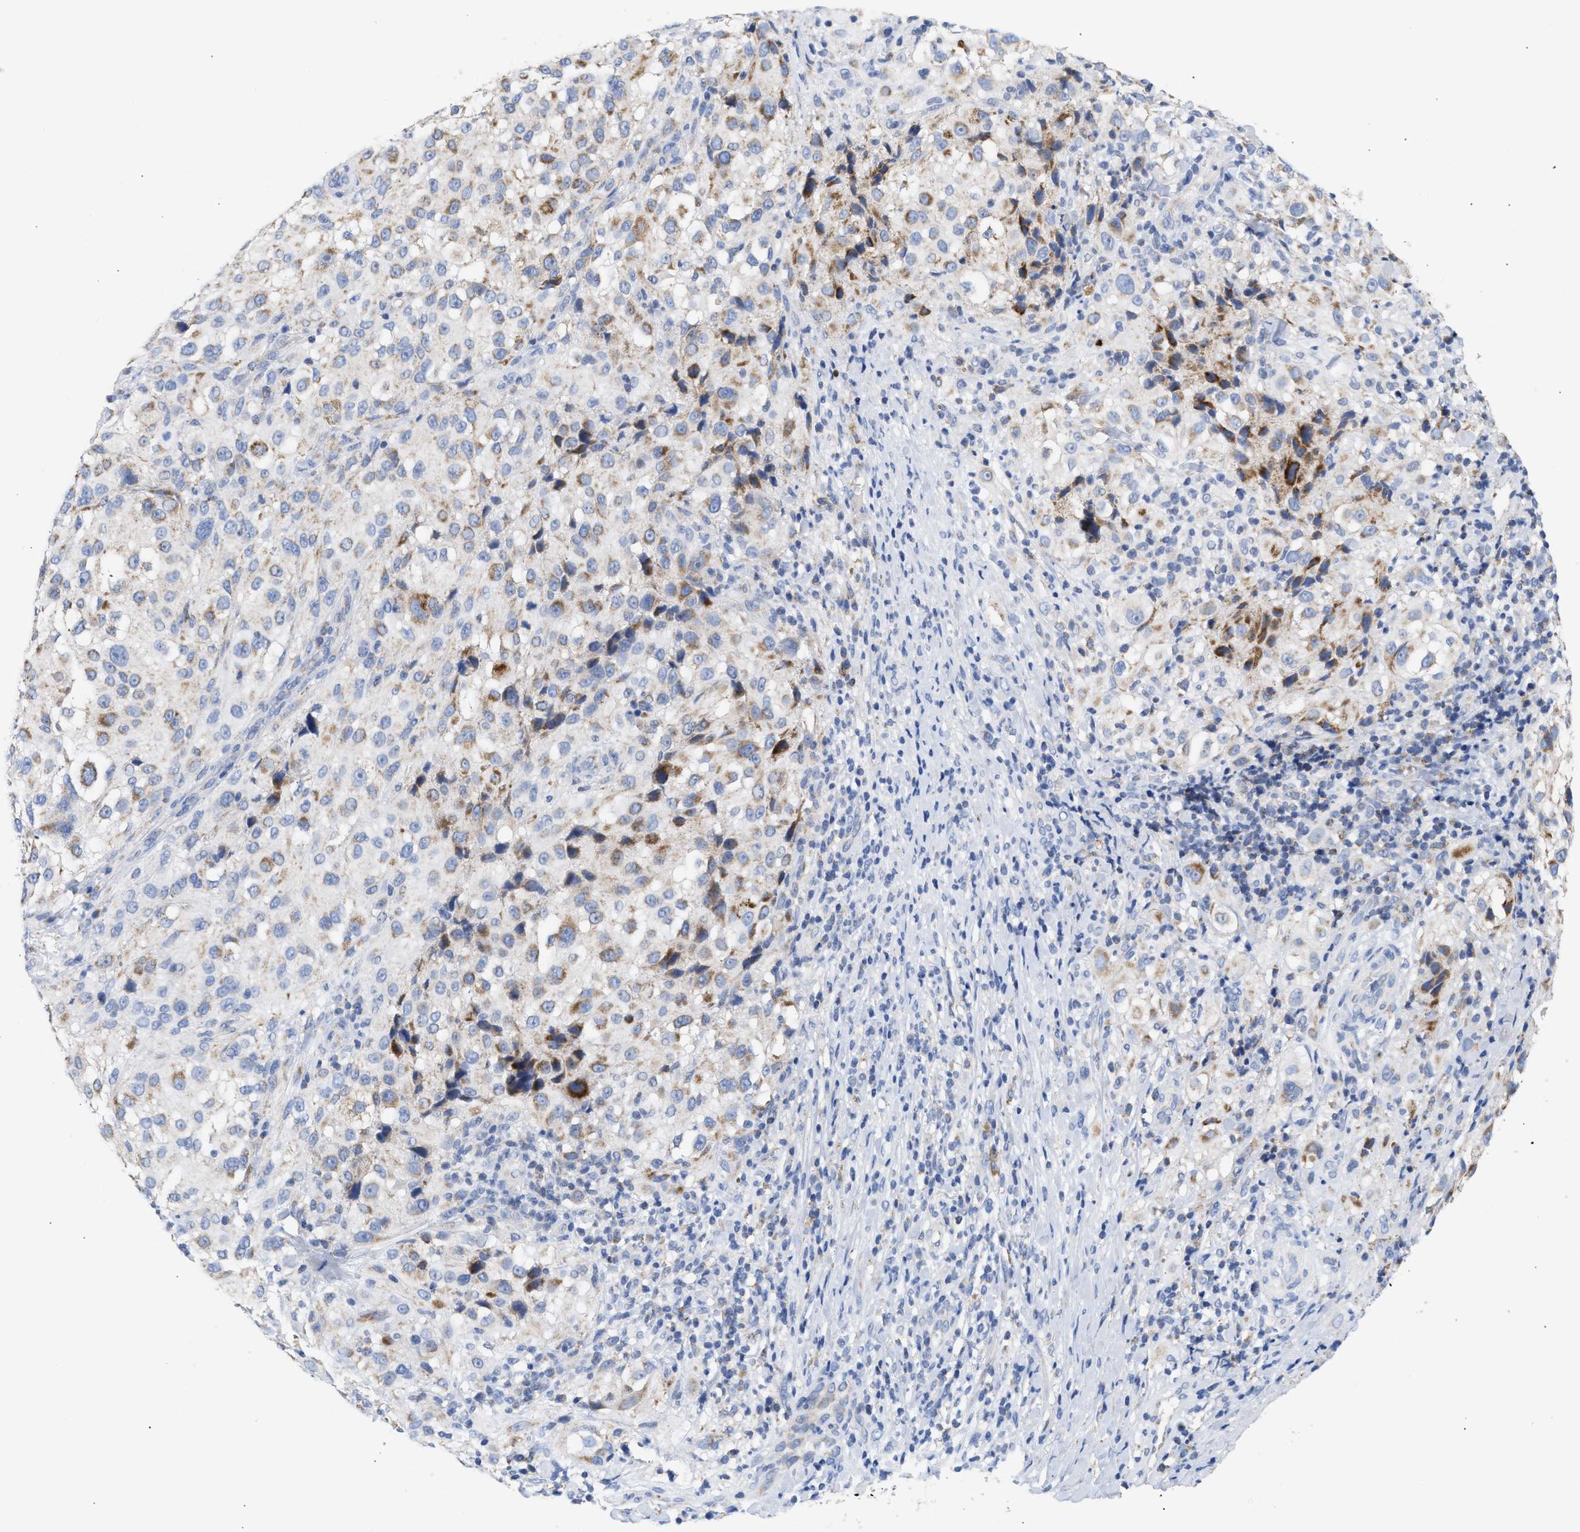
{"staining": {"intensity": "moderate", "quantity": "25%-75%", "location": "cytoplasmic/membranous"}, "tissue": "melanoma", "cell_type": "Tumor cells", "image_type": "cancer", "snomed": [{"axis": "morphology", "description": "Necrosis, NOS"}, {"axis": "morphology", "description": "Malignant melanoma, NOS"}, {"axis": "topography", "description": "Skin"}], "caption": "Immunohistochemical staining of malignant melanoma exhibits medium levels of moderate cytoplasmic/membranous staining in about 25%-75% of tumor cells. The staining was performed using DAB, with brown indicating positive protein expression. Nuclei are stained blue with hematoxylin.", "gene": "ACOT13", "patient": {"sex": "female", "age": 87}}